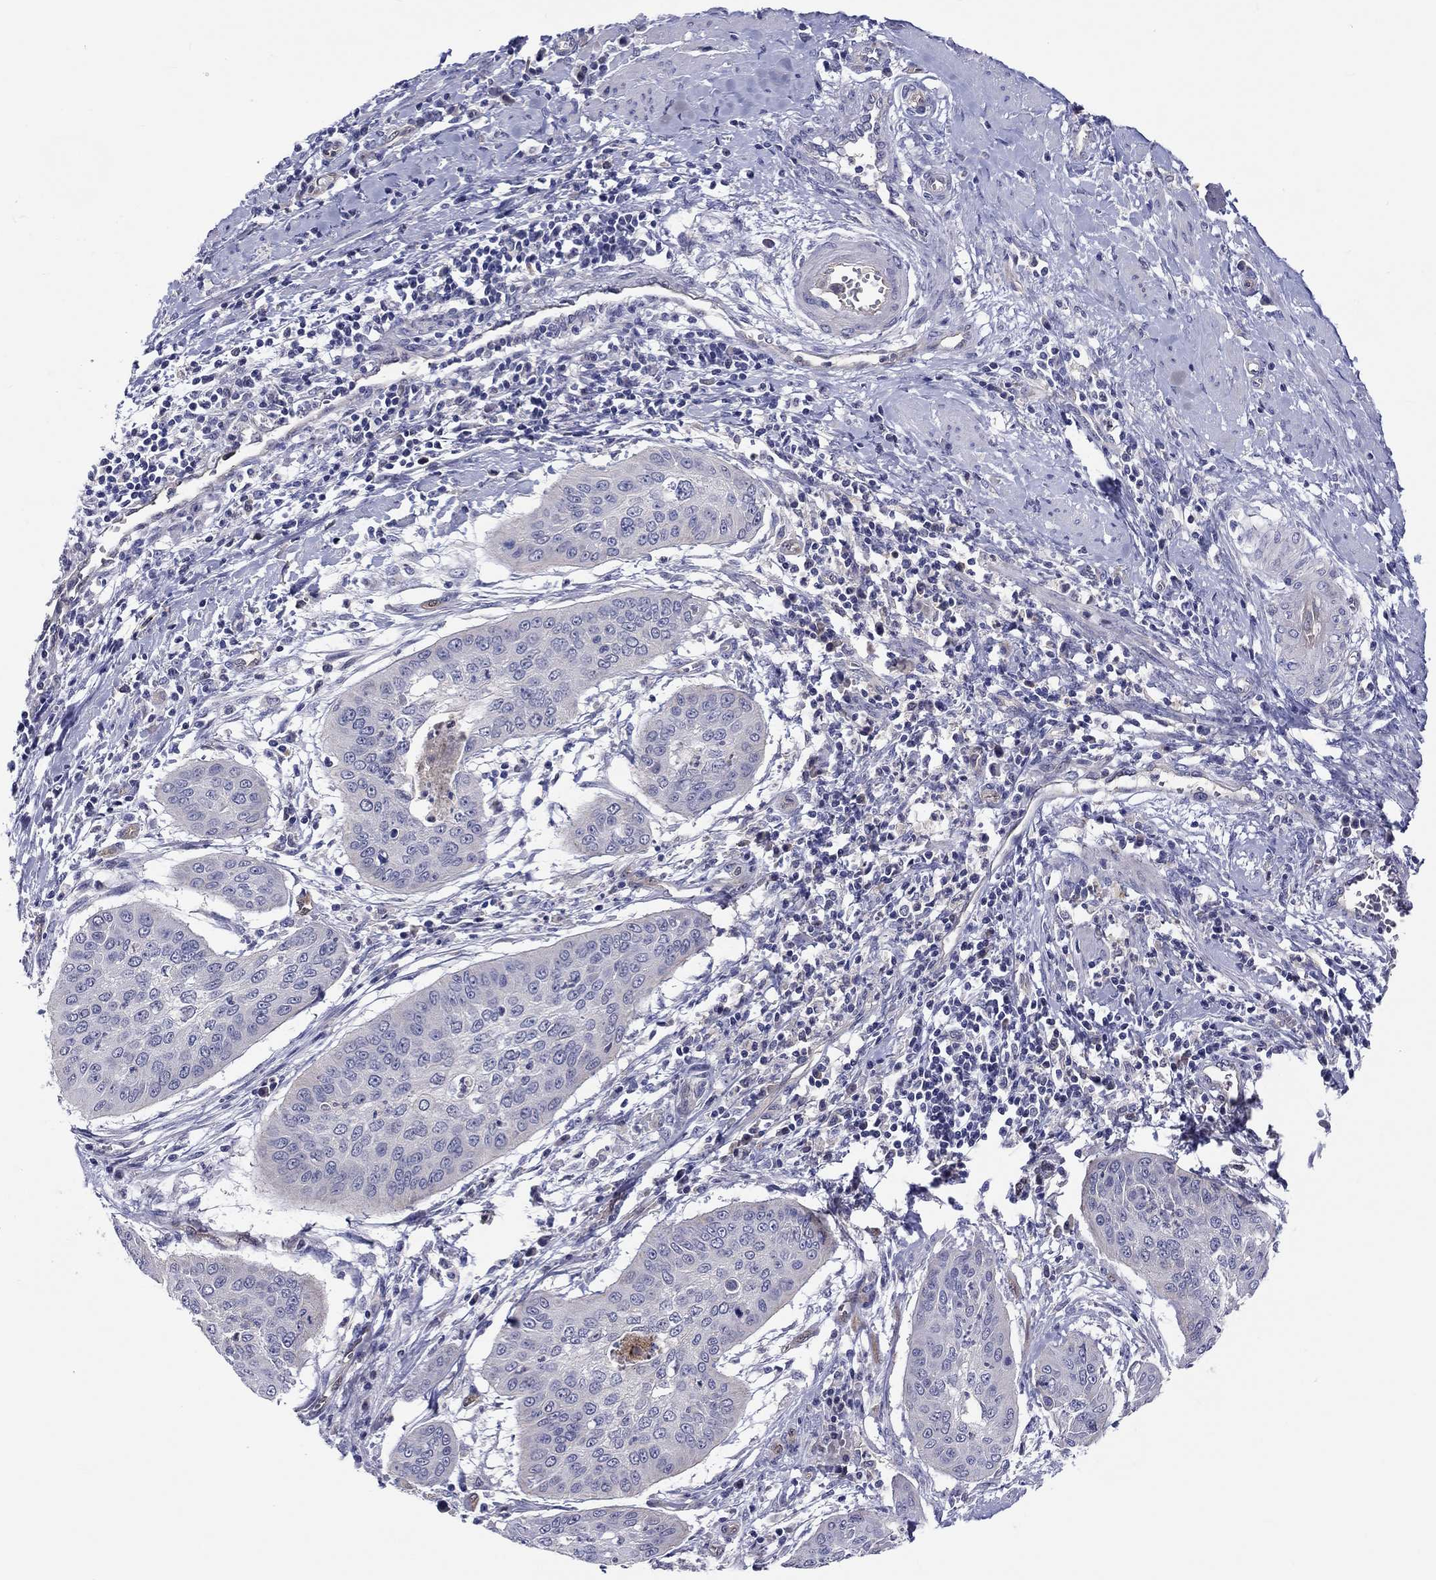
{"staining": {"intensity": "negative", "quantity": "none", "location": "none"}, "tissue": "cervical cancer", "cell_type": "Tumor cells", "image_type": "cancer", "snomed": [{"axis": "morphology", "description": "Squamous cell carcinoma, NOS"}, {"axis": "topography", "description": "Cervix"}], "caption": "This is a micrograph of IHC staining of cervical cancer (squamous cell carcinoma), which shows no staining in tumor cells.", "gene": "ABCG4", "patient": {"sex": "female", "age": 39}}